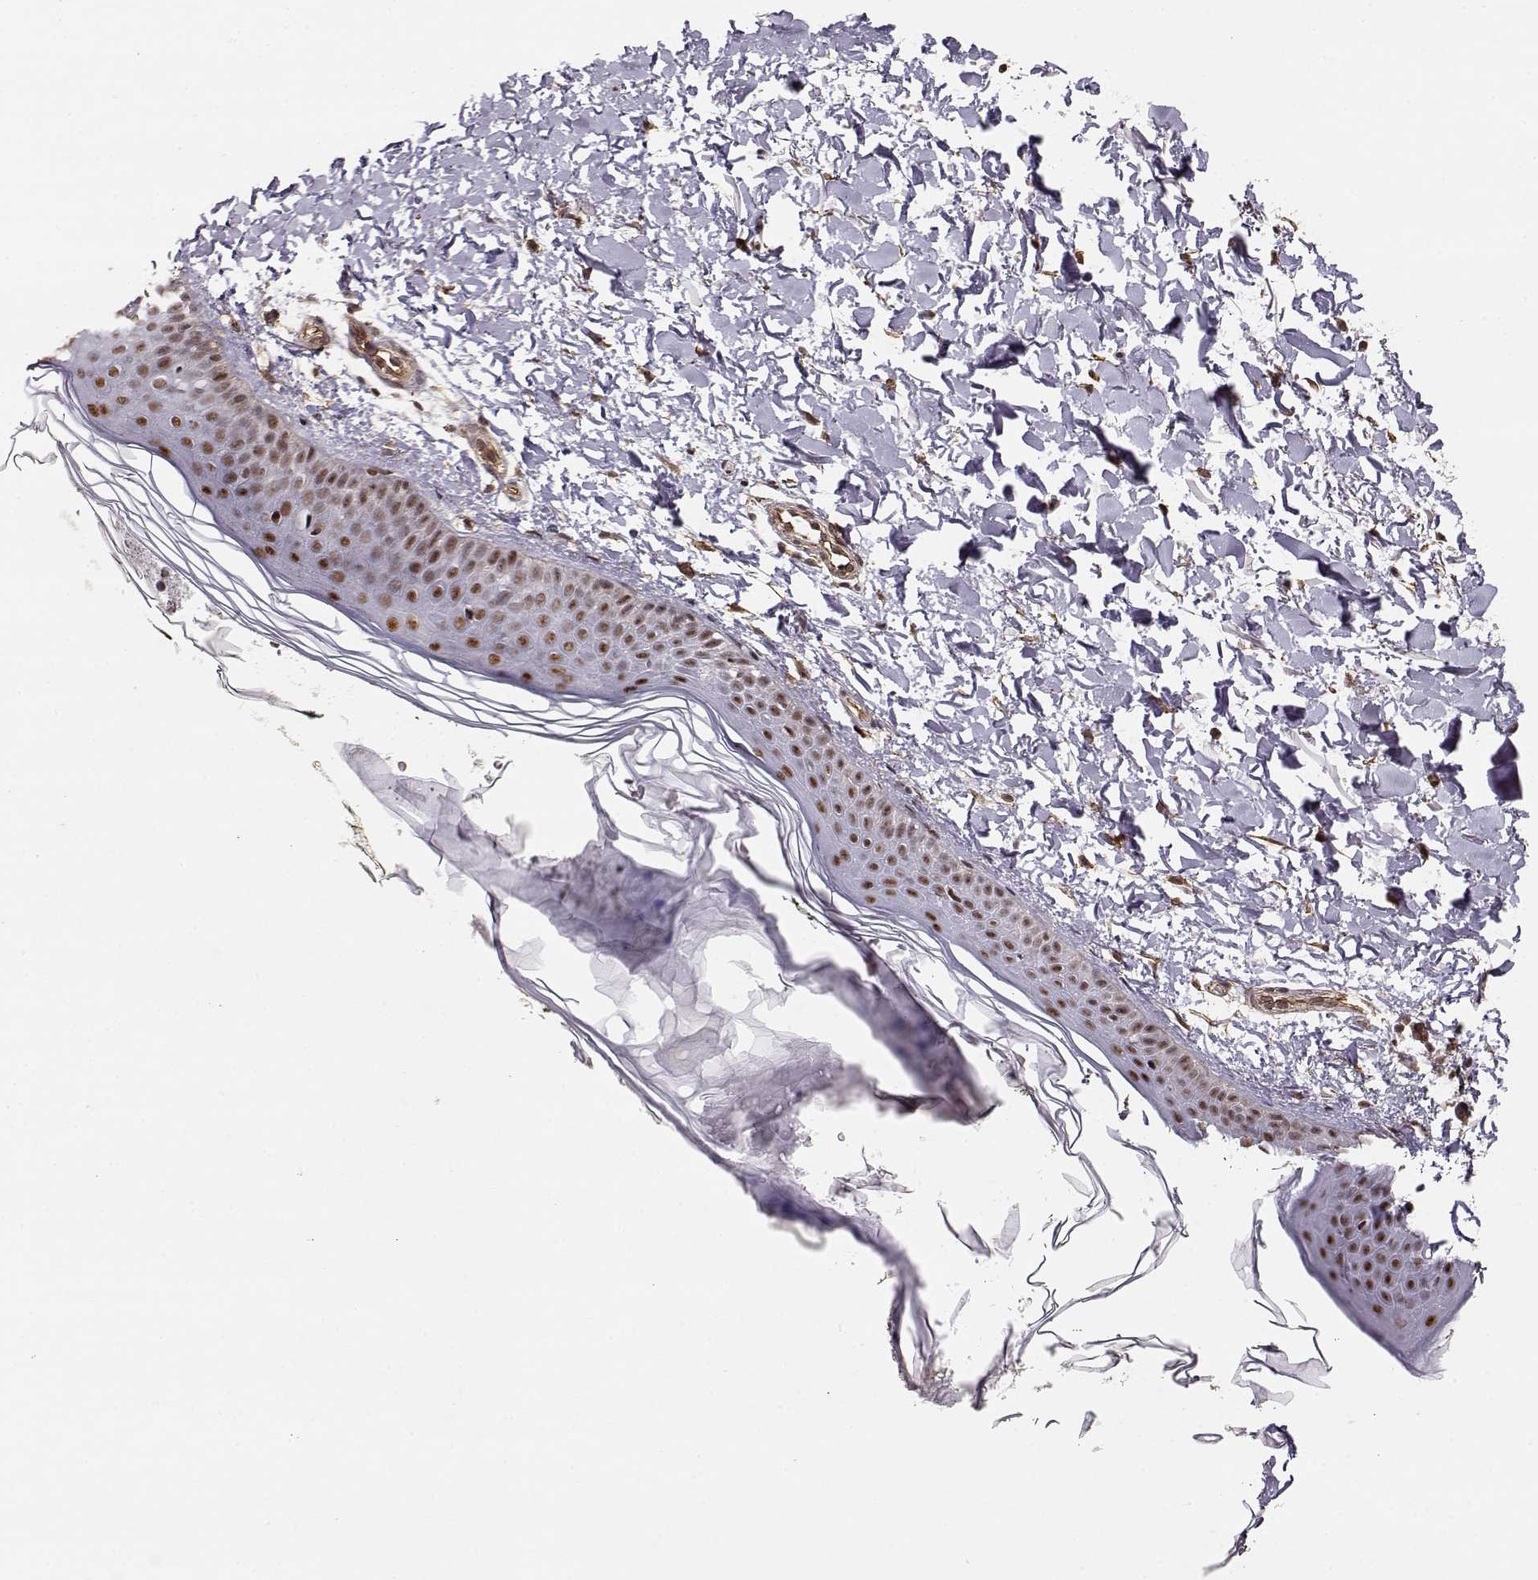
{"staining": {"intensity": "moderate", "quantity": "25%-75%", "location": "cytoplasmic/membranous,nuclear"}, "tissue": "skin", "cell_type": "Fibroblasts", "image_type": "normal", "snomed": [{"axis": "morphology", "description": "Normal tissue, NOS"}, {"axis": "topography", "description": "Skin"}], "caption": "The immunohistochemical stain labels moderate cytoplasmic/membranous,nuclear positivity in fibroblasts of unremarkable skin. The protein of interest is stained brown, and the nuclei are stained in blue (DAB (3,3'-diaminobenzidine) IHC with brightfield microscopy, high magnification).", "gene": "CIR1", "patient": {"sex": "female", "age": 62}}